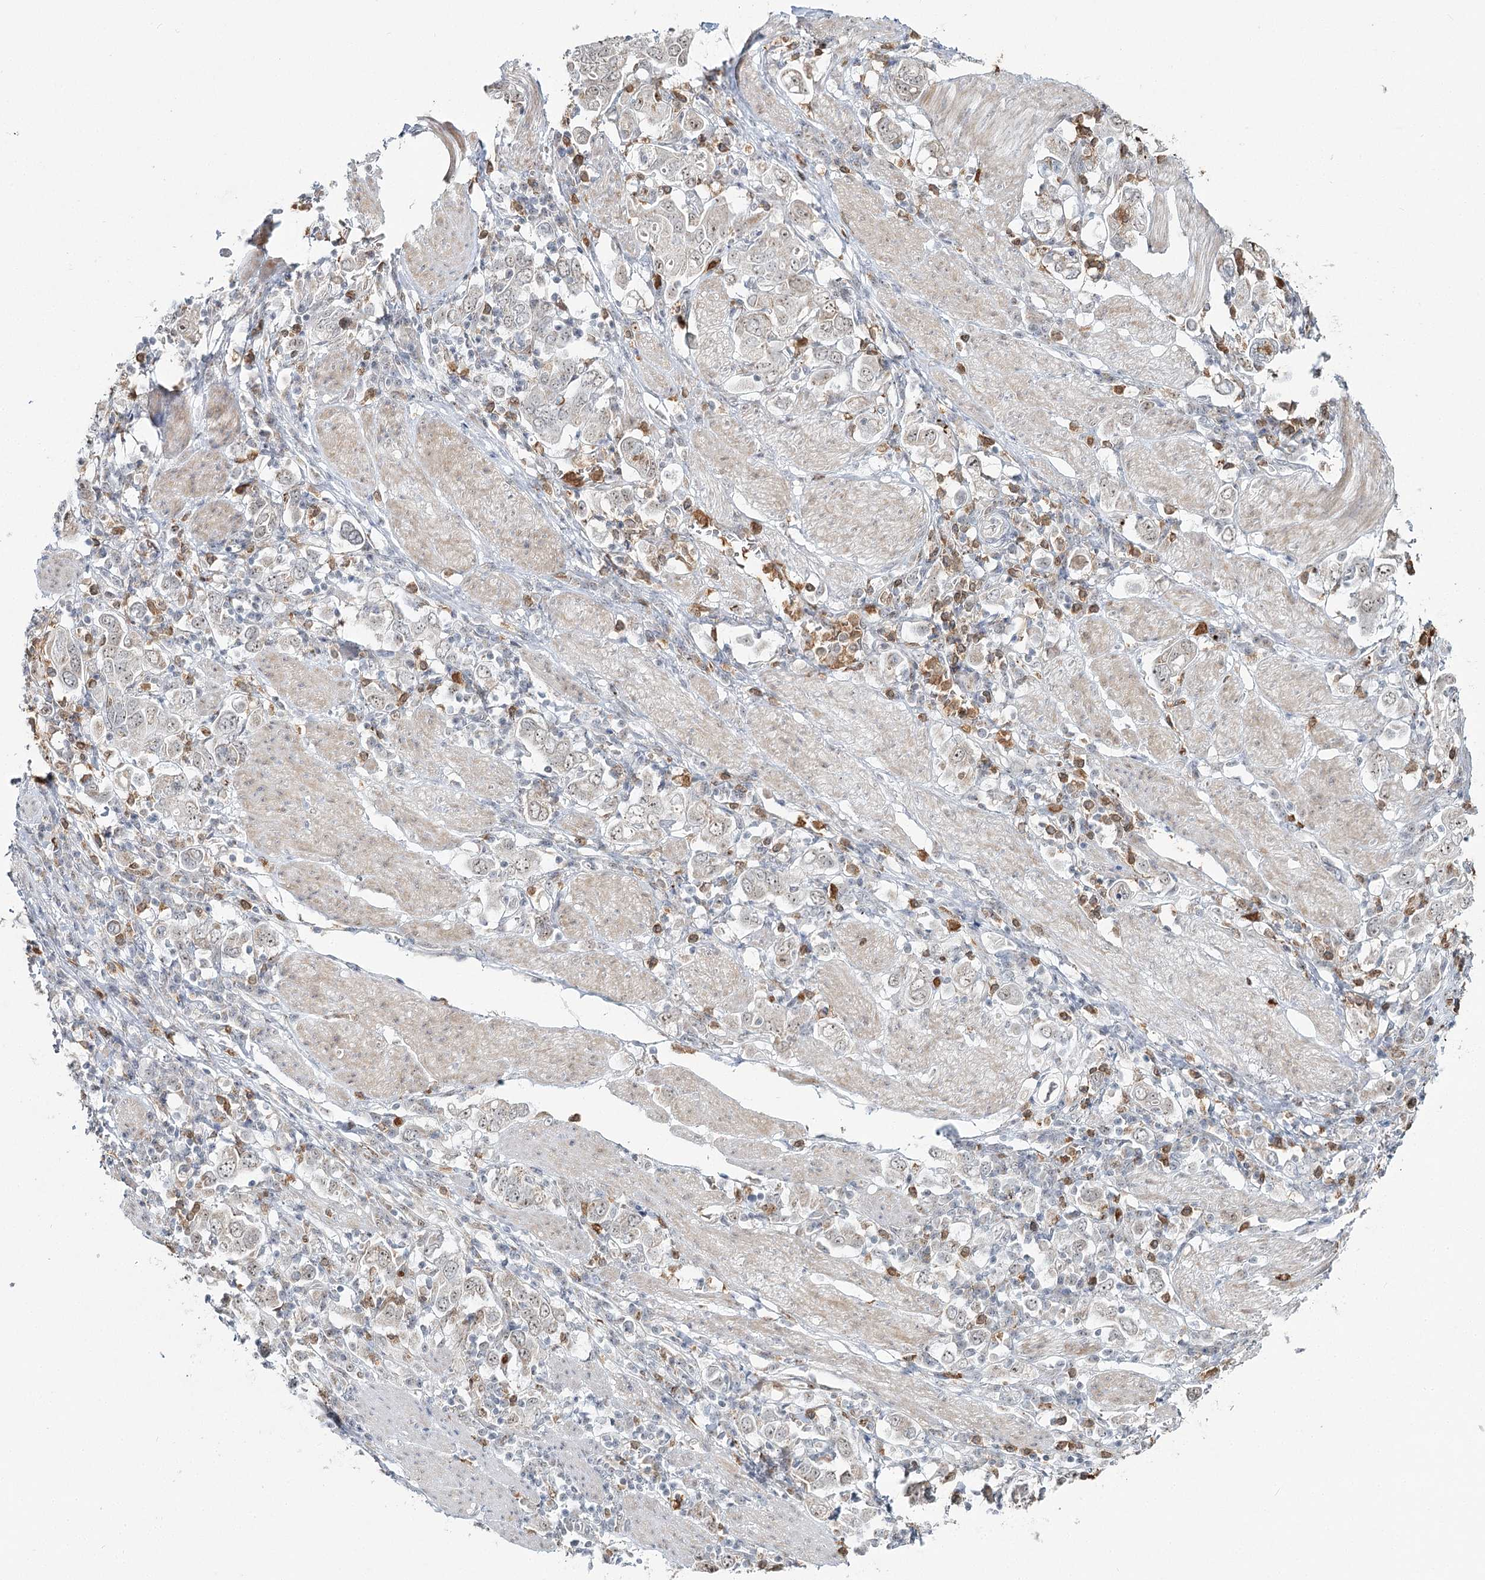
{"staining": {"intensity": "negative", "quantity": "none", "location": "none"}, "tissue": "stomach cancer", "cell_type": "Tumor cells", "image_type": "cancer", "snomed": [{"axis": "morphology", "description": "Adenocarcinoma, NOS"}, {"axis": "topography", "description": "Stomach, upper"}], "caption": "Stomach cancer was stained to show a protein in brown. There is no significant positivity in tumor cells.", "gene": "ATAD1", "patient": {"sex": "male", "age": 62}}